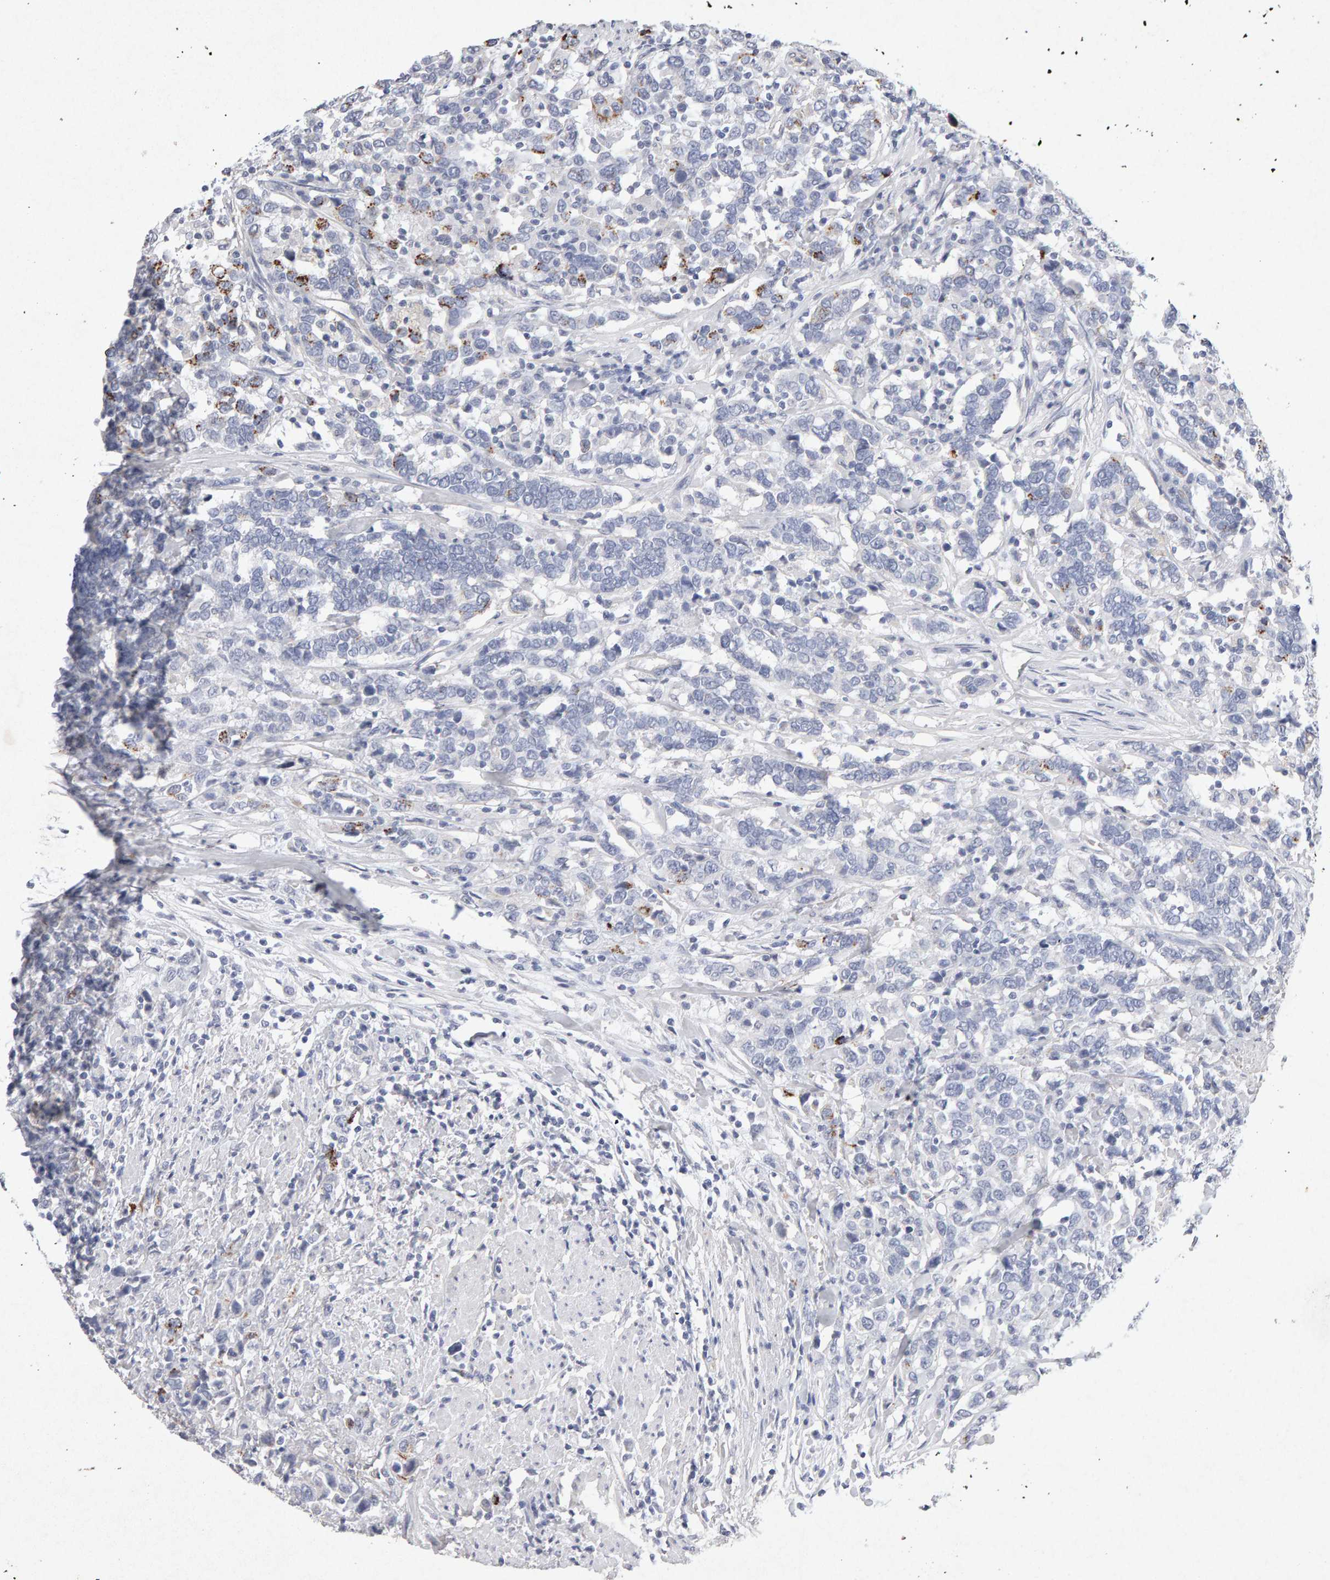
{"staining": {"intensity": "moderate", "quantity": "<25%", "location": "cytoplasmic/membranous"}, "tissue": "urothelial cancer", "cell_type": "Tumor cells", "image_type": "cancer", "snomed": [{"axis": "morphology", "description": "Urothelial carcinoma, High grade"}, {"axis": "topography", "description": "Urinary bladder"}], "caption": "Tumor cells exhibit low levels of moderate cytoplasmic/membranous positivity in approximately <25% of cells in human urothelial carcinoma (high-grade).", "gene": "PTPRM", "patient": {"sex": "male", "age": 61}}